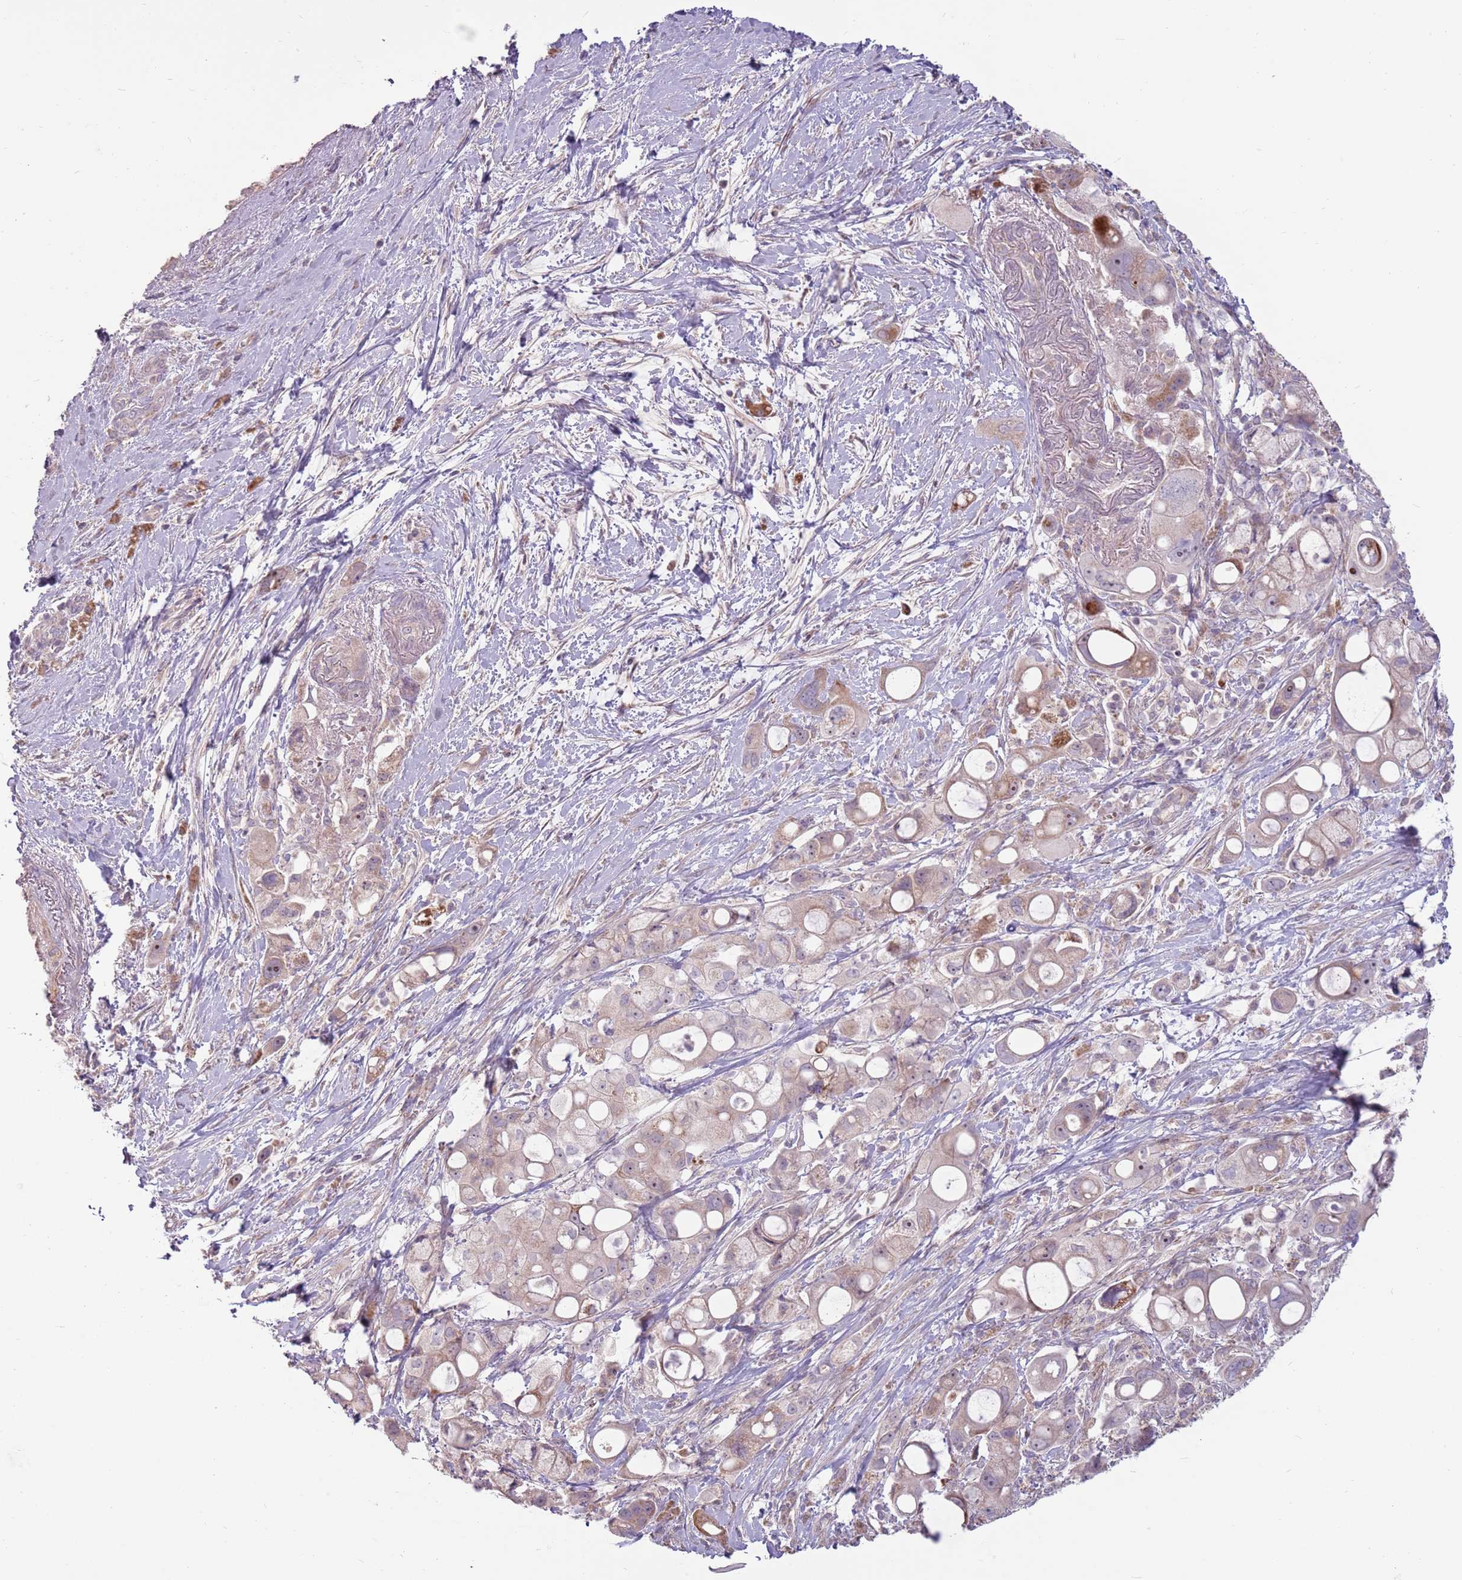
{"staining": {"intensity": "weak", "quantity": ">75%", "location": "cytoplasmic/membranous"}, "tissue": "pancreatic cancer", "cell_type": "Tumor cells", "image_type": "cancer", "snomed": [{"axis": "morphology", "description": "Adenocarcinoma, NOS"}, {"axis": "topography", "description": "Pancreas"}], "caption": "Immunohistochemical staining of human pancreatic cancer (adenocarcinoma) demonstrates weak cytoplasmic/membranous protein positivity in about >75% of tumor cells.", "gene": "ZNF530", "patient": {"sex": "male", "age": 68}}